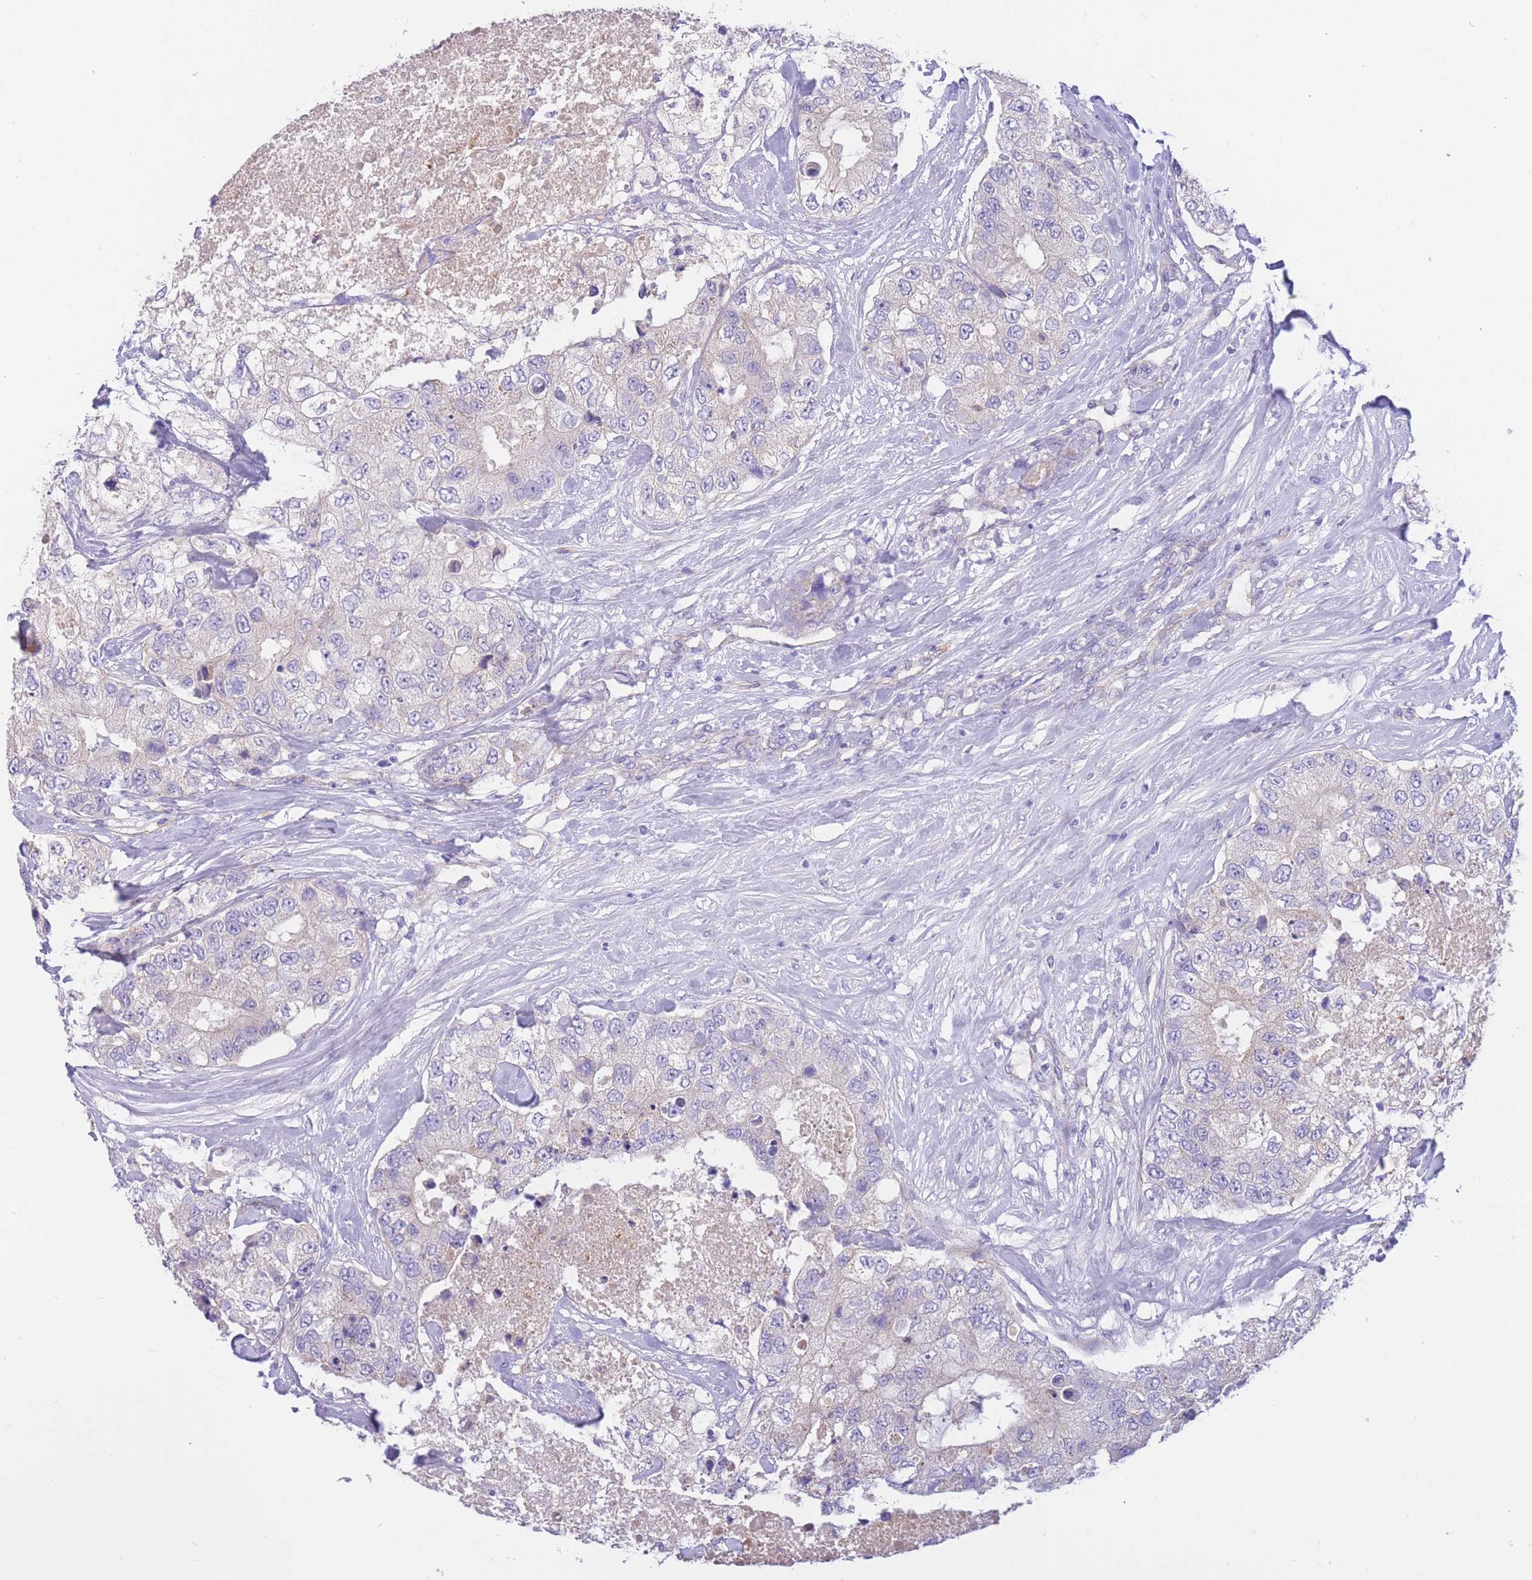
{"staining": {"intensity": "negative", "quantity": "none", "location": "none"}, "tissue": "breast cancer", "cell_type": "Tumor cells", "image_type": "cancer", "snomed": [{"axis": "morphology", "description": "Duct carcinoma"}, {"axis": "topography", "description": "Breast"}], "caption": "Immunohistochemical staining of breast cancer (invasive ductal carcinoma) displays no significant staining in tumor cells. (Immunohistochemistry (ihc), brightfield microscopy, high magnification).", "gene": "SULT1A1", "patient": {"sex": "female", "age": 62}}